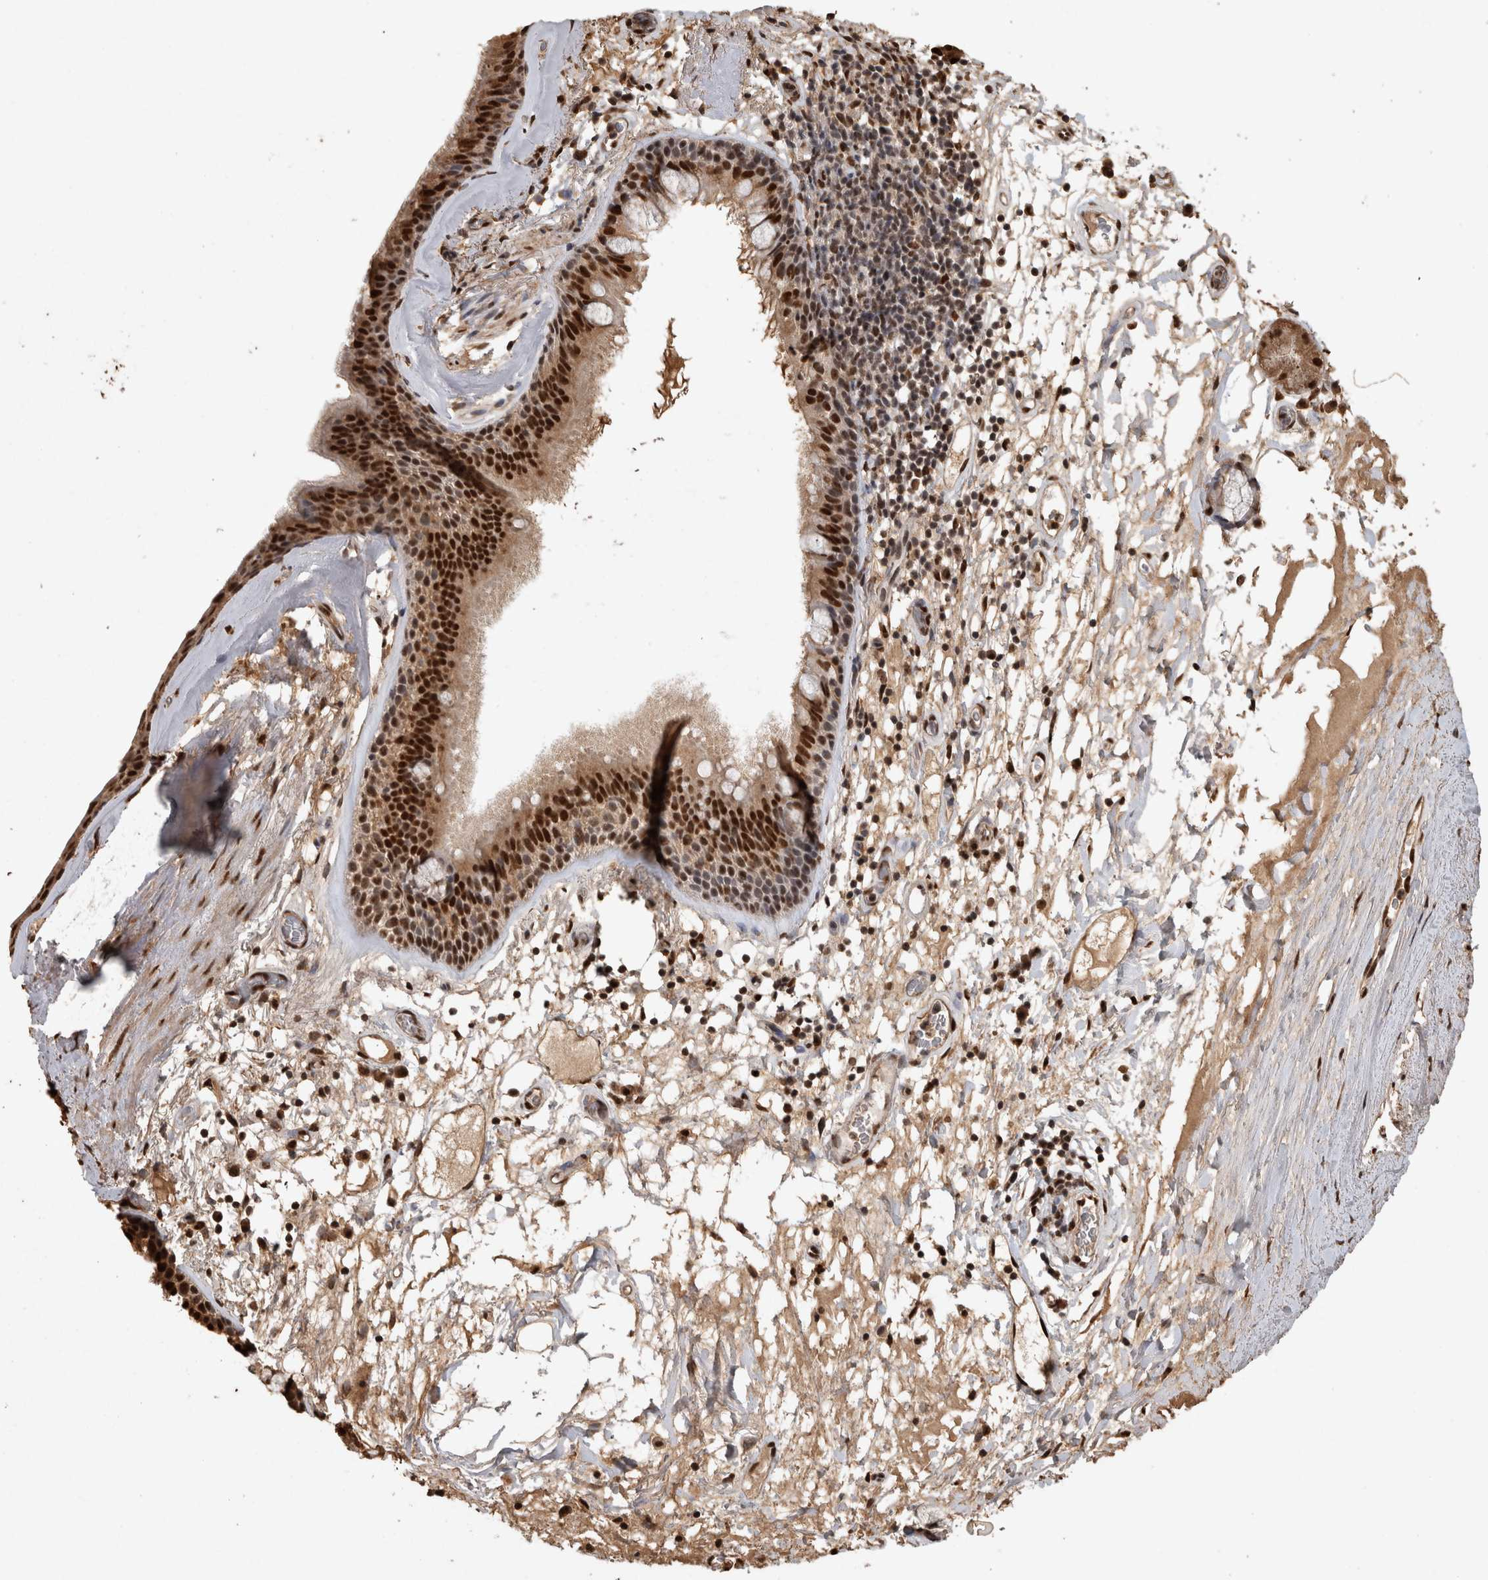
{"staining": {"intensity": "strong", "quantity": ">75%", "location": "cytoplasmic/membranous,nuclear"}, "tissue": "bronchus", "cell_type": "Respiratory epithelial cells", "image_type": "normal", "snomed": [{"axis": "morphology", "description": "Normal tissue, NOS"}, {"axis": "topography", "description": "Cartilage tissue"}], "caption": "The photomicrograph shows immunohistochemical staining of benign bronchus. There is strong cytoplasmic/membranous,nuclear staining is identified in about >75% of respiratory epithelial cells.", "gene": "RAD50", "patient": {"sex": "female", "age": 63}}